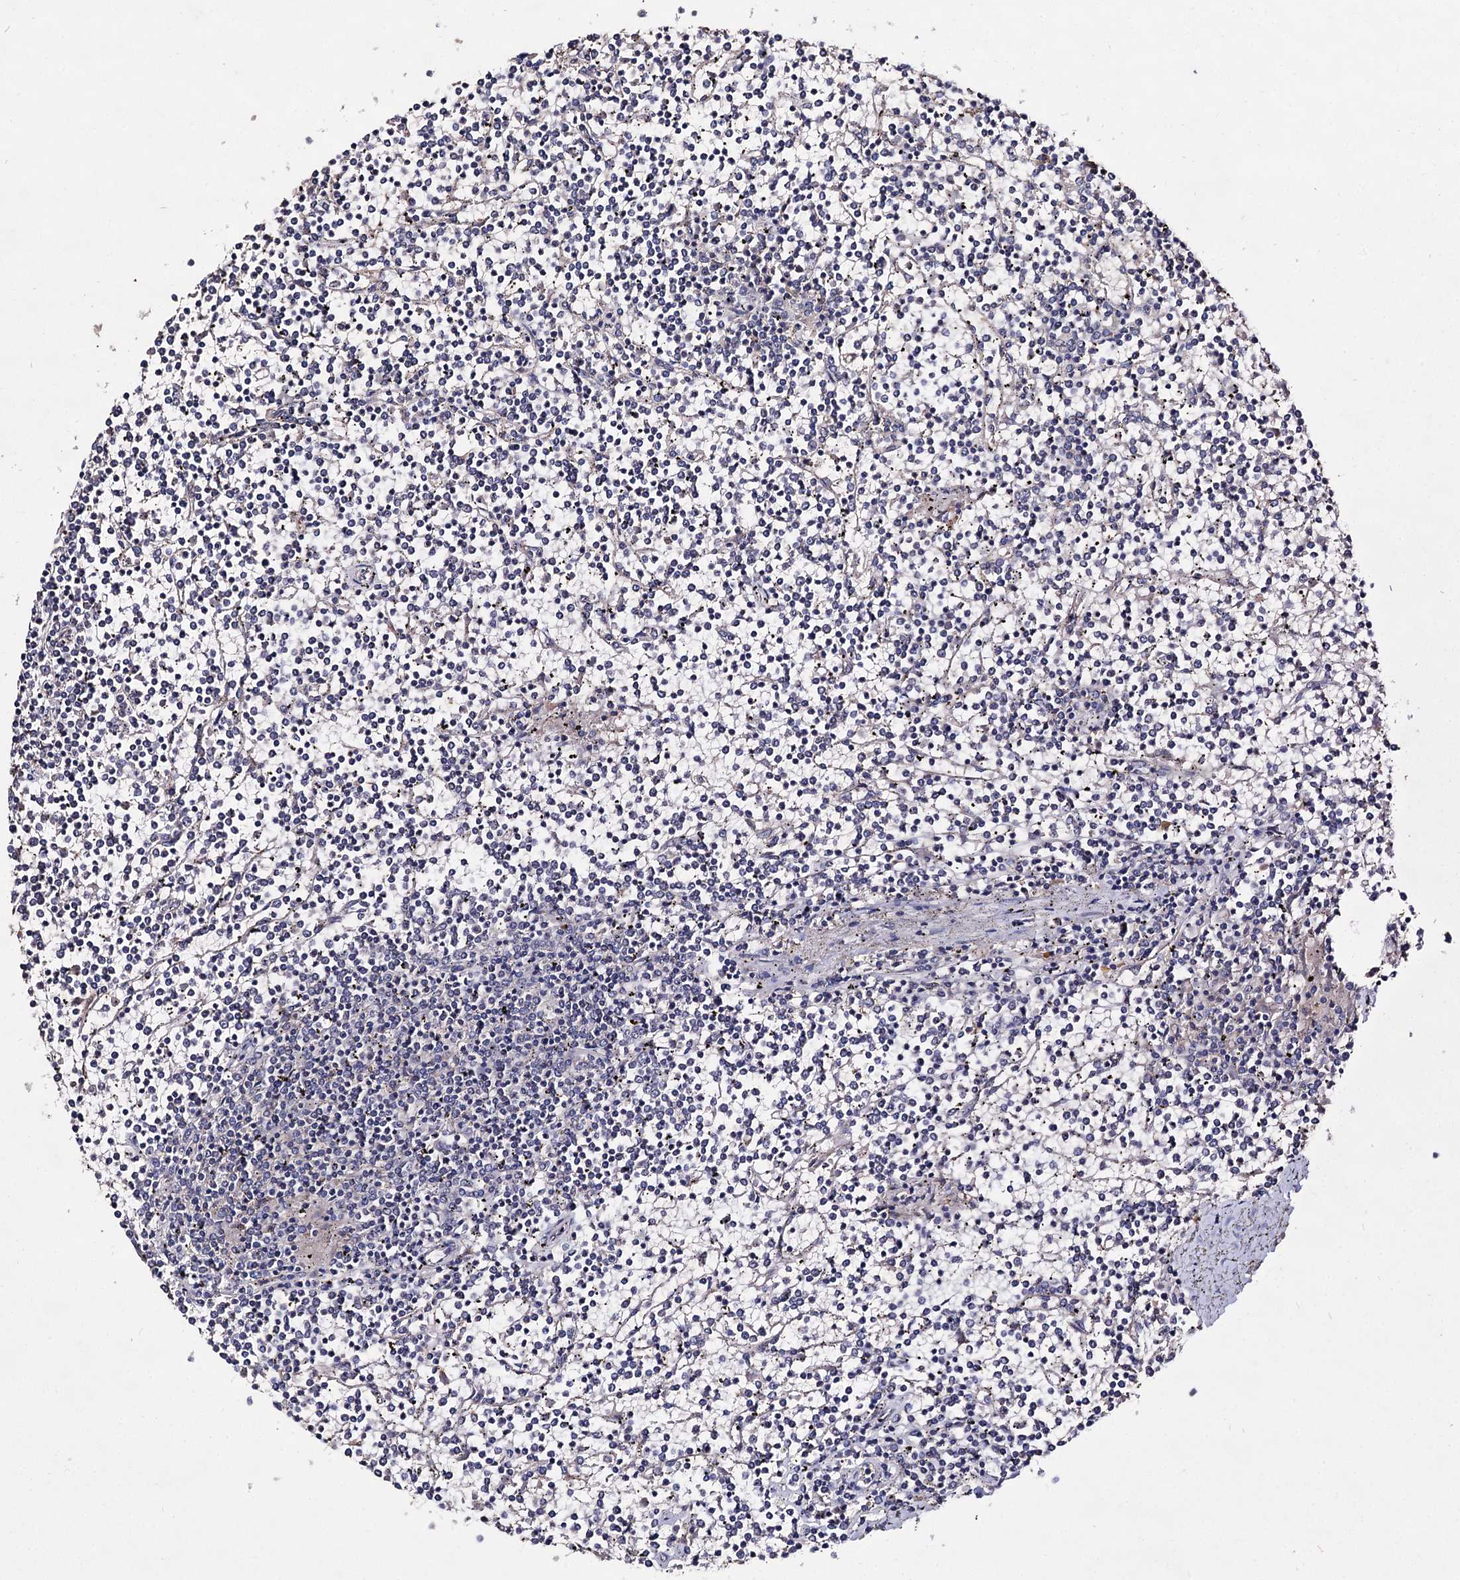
{"staining": {"intensity": "negative", "quantity": "none", "location": "none"}, "tissue": "lymphoma", "cell_type": "Tumor cells", "image_type": "cancer", "snomed": [{"axis": "morphology", "description": "Malignant lymphoma, non-Hodgkin's type, Low grade"}, {"axis": "topography", "description": "Spleen"}], "caption": "A micrograph of lymphoma stained for a protein demonstrates no brown staining in tumor cells. The staining was performed using DAB to visualize the protein expression in brown, while the nuclei were stained in blue with hematoxylin (Magnification: 20x).", "gene": "ARFIP2", "patient": {"sex": "female", "age": 19}}